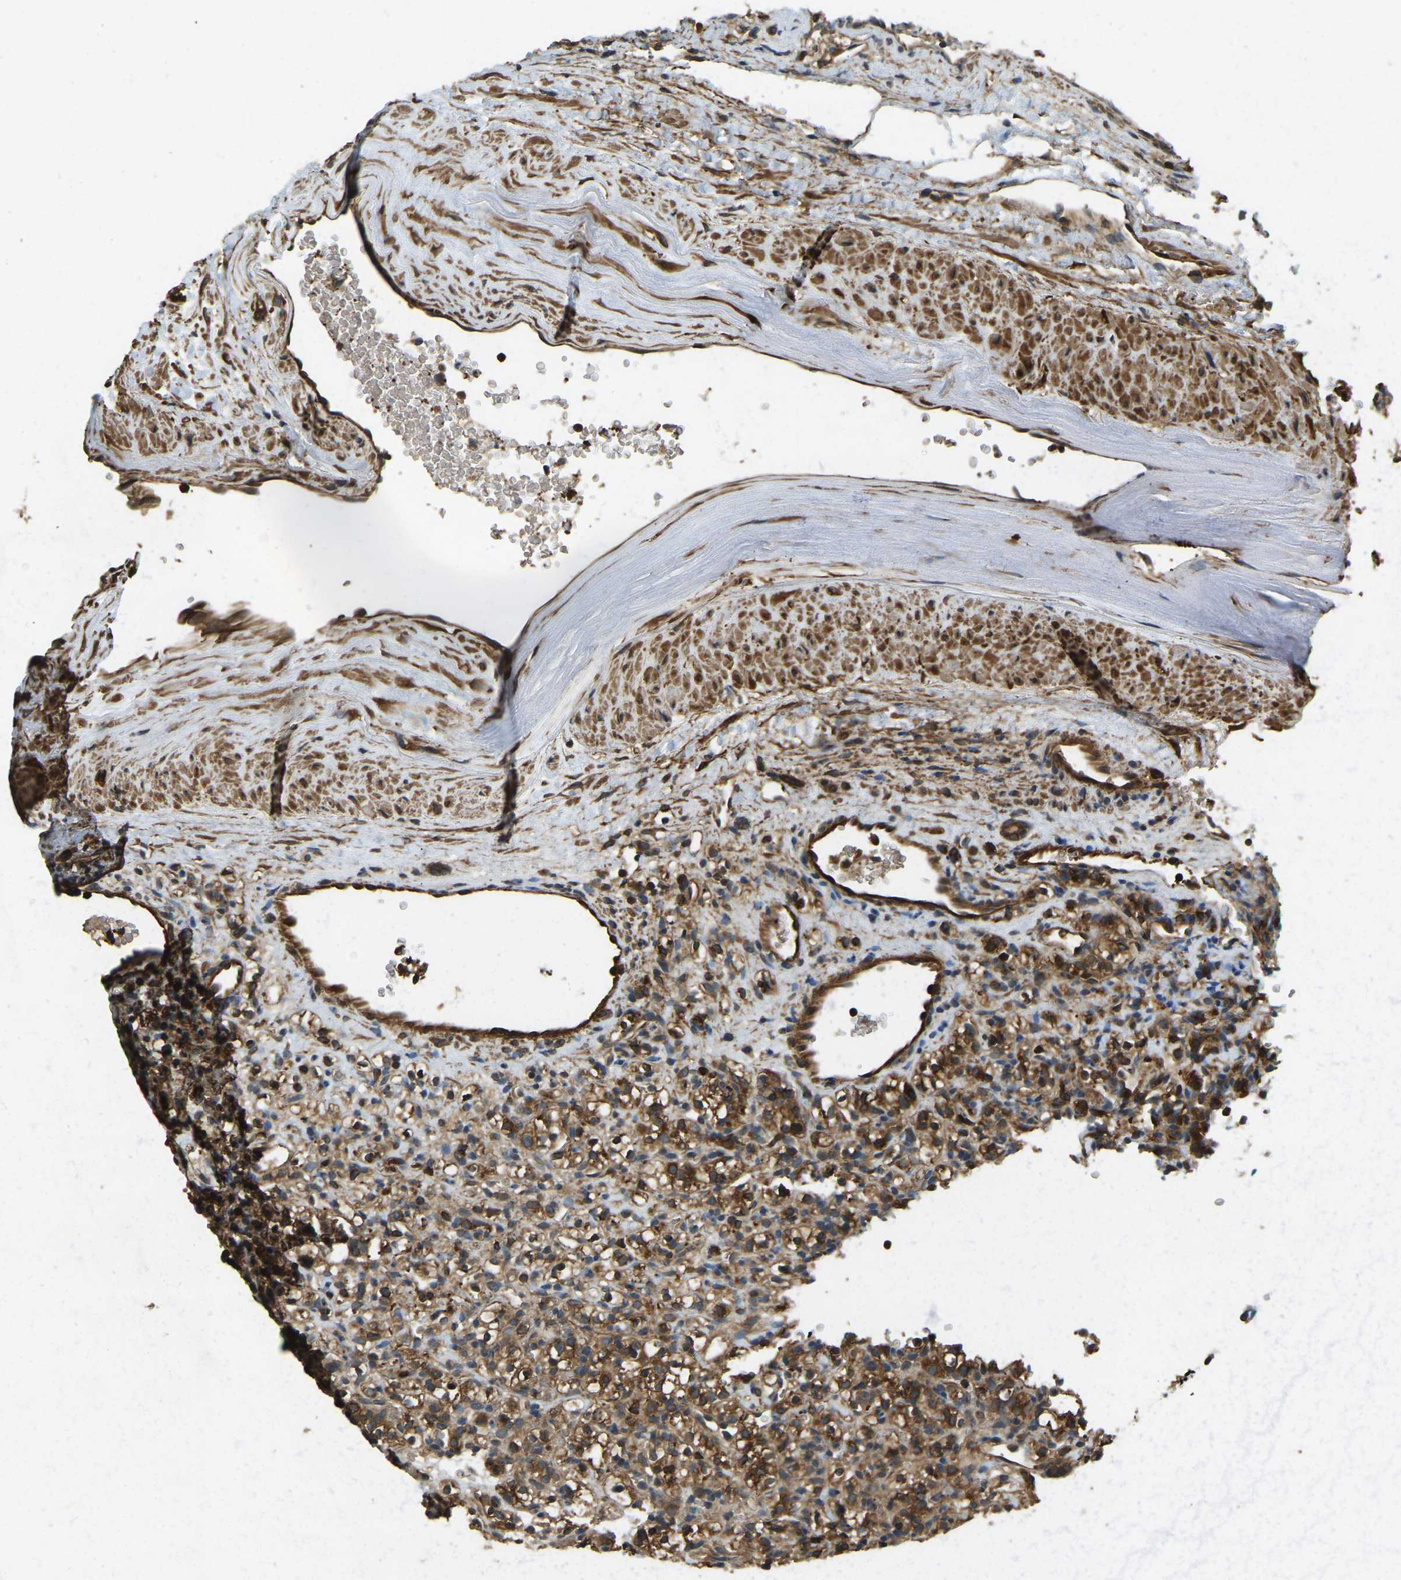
{"staining": {"intensity": "moderate", "quantity": ">75%", "location": "cytoplasmic/membranous"}, "tissue": "renal cancer", "cell_type": "Tumor cells", "image_type": "cancer", "snomed": [{"axis": "morphology", "description": "Normal tissue, NOS"}, {"axis": "morphology", "description": "Adenocarcinoma, NOS"}, {"axis": "topography", "description": "Kidney"}], "caption": "The histopathology image reveals staining of renal cancer (adenocarcinoma), revealing moderate cytoplasmic/membranous protein staining (brown color) within tumor cells.", "gene": "ERGIC1", "patient": {"sex": "female", "age": 72}}